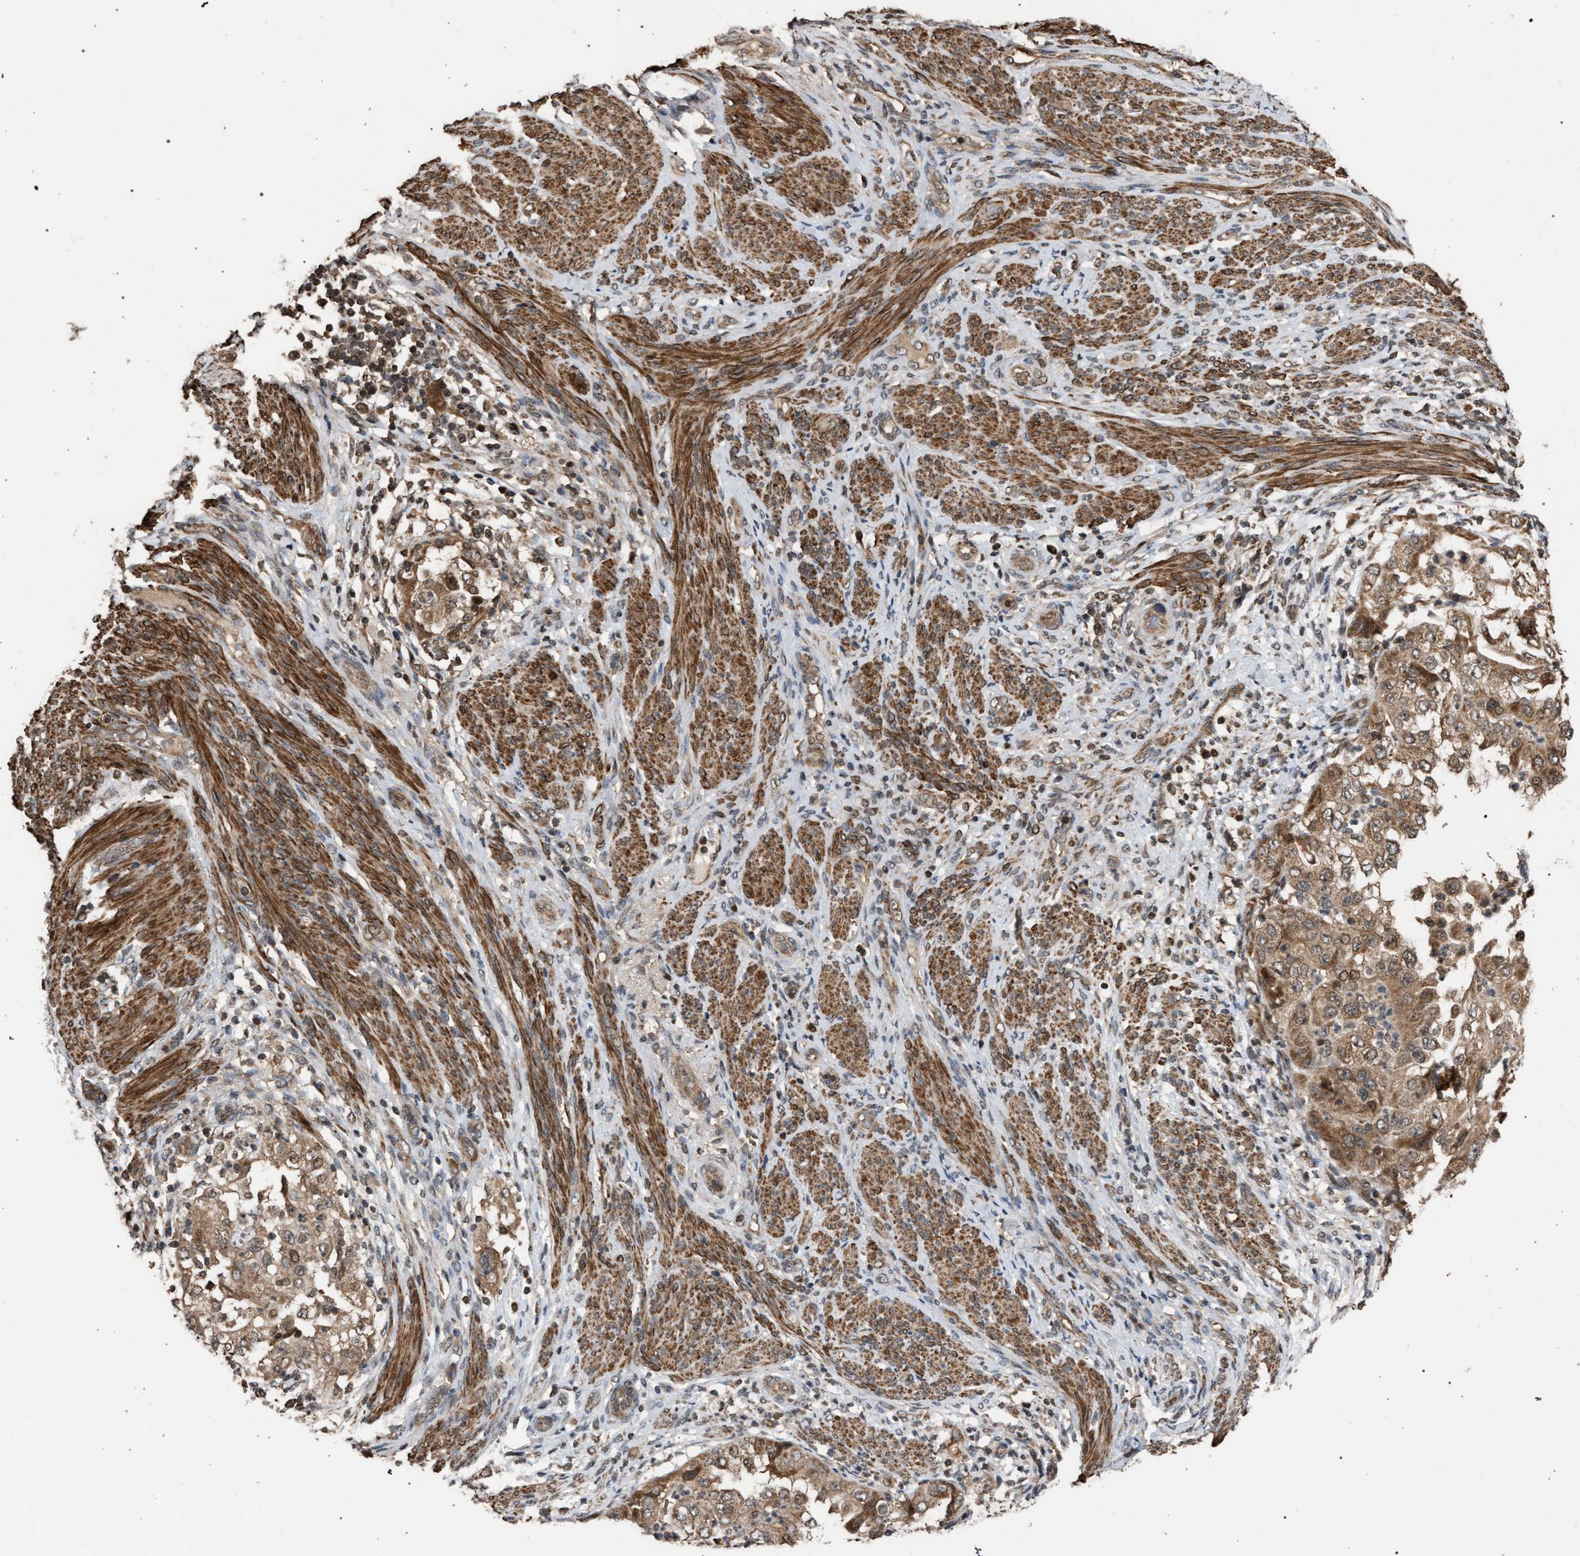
{"staining": {"intensity": "moderate", "quantity": ">75%", "location": "cytoplasmic/membranous"}, "tissue": "endometrial cancer", "cell_type": "Tumor cells", "image_type": "cancer", "snomed": [{"axis": "morphology", "description": "Adenocarcinoma, NOS"}, {"axis": "topography", "description": "Endometrium"}], "caption": "Adenocarcinoma (endometrial) tissue demonstrates moderate cytoplasmic/membranous staining in approximately >75% of tumor cells Nuclei are stained in blue.", "gene": "NAA35", "patient": {"sex": "female", "age": 85}}